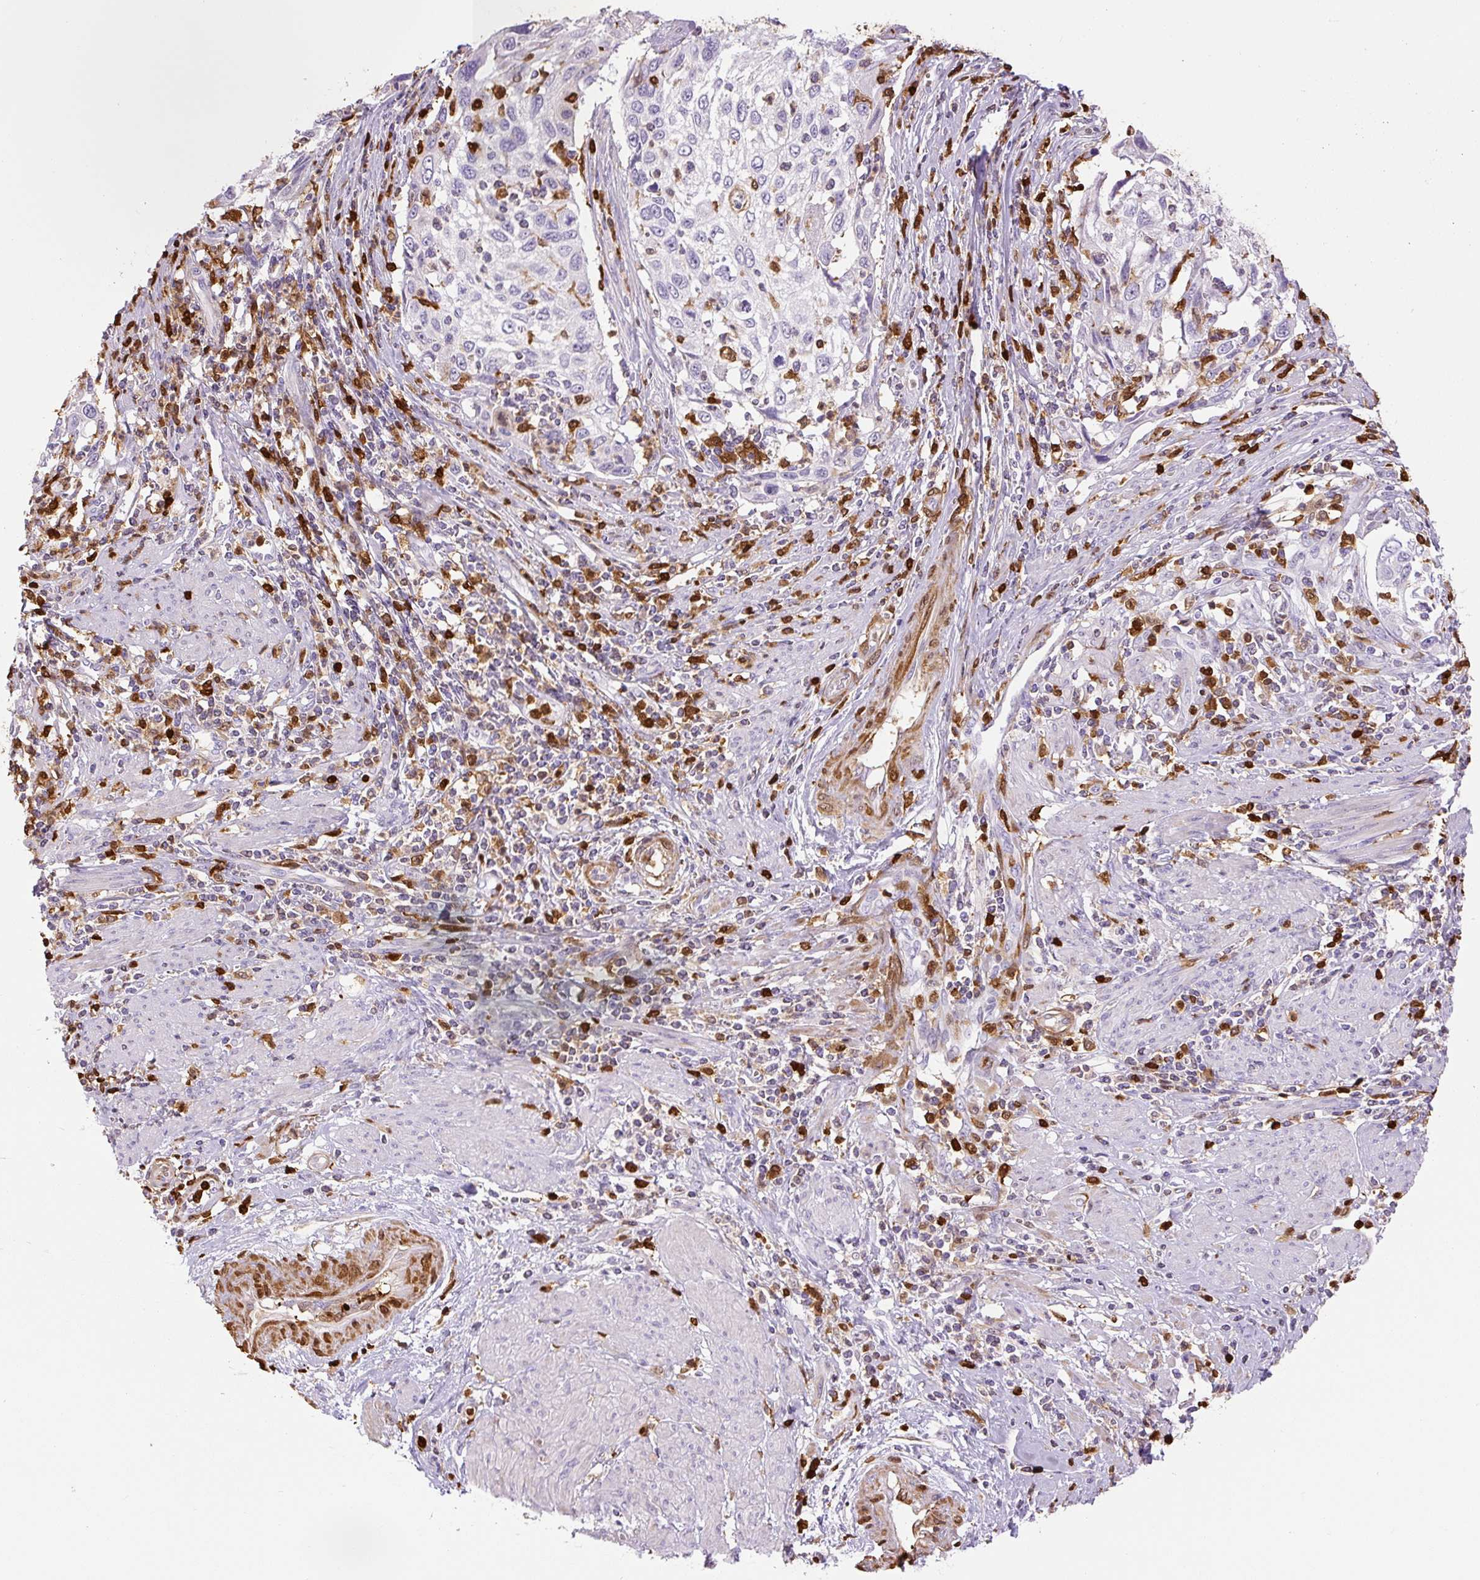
{"staining": {"intensity": "negative", "quantity": "none", "location": "none"}, "tissue": "cervical cancer", "cell_type": "Tumor cells", "image_type": "cancer", "snomed": [{"axis": "morphology", "description": "Squamous cell carcinoma, NOS"}, {"axis": "topography", "description": "Cervix"}], "caption": "An image of cervical cancer (squamous cell carcinoma) stained for a protein exhibits no brown staining in tumor cells.", "gene": "S100A4", "patient": {"sex": "female", "age": 70}}